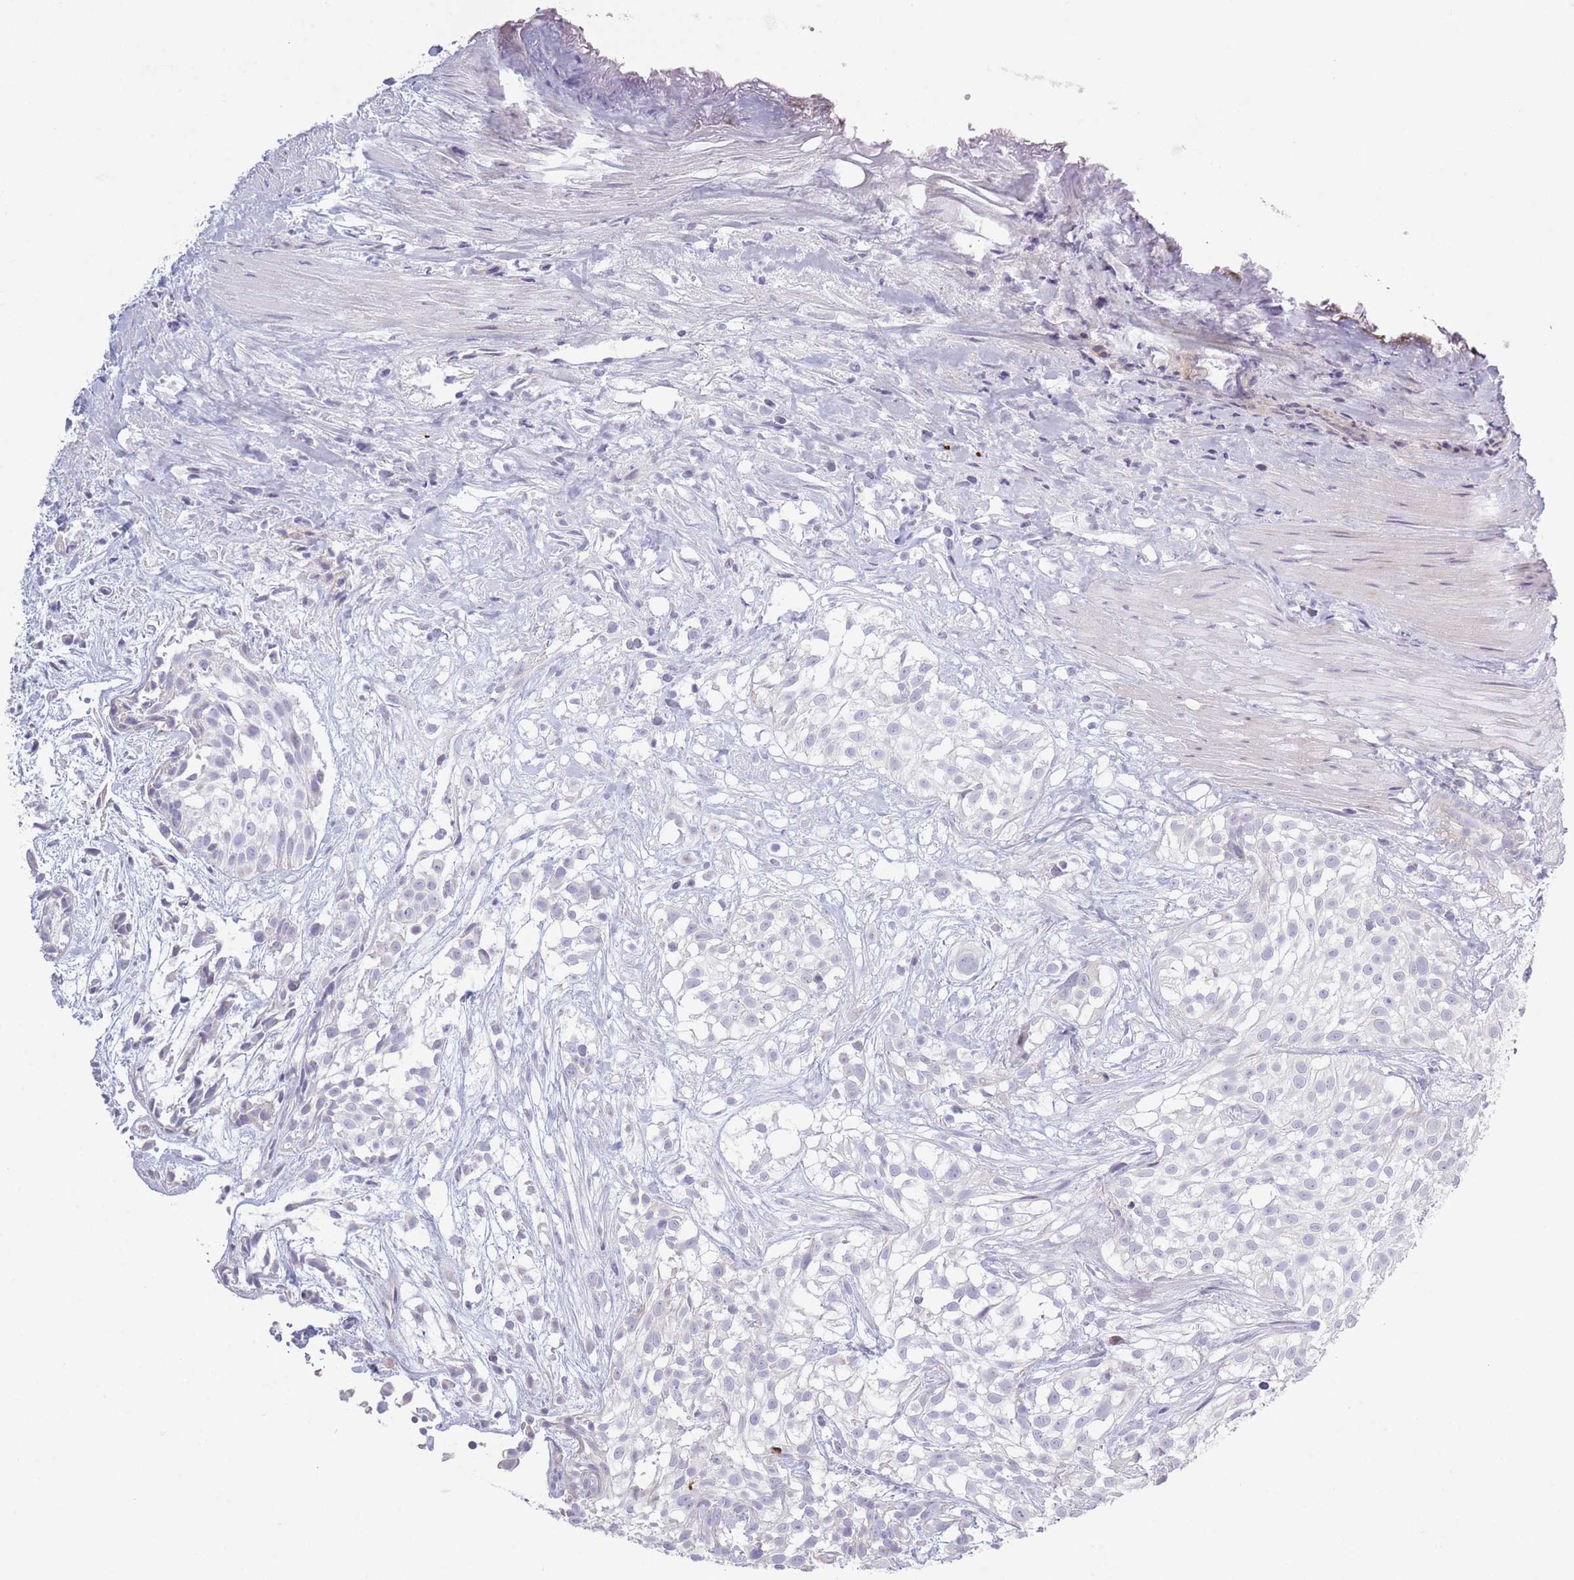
{"staining": {"intensity": "negative", "quantity": "none", "location": "none"}, "tissue": "urothelial cancer", "cell_type": "Tumor cells", "image_type": "cancer", "snomed": [{"axis": "morphology", "description": "Urothelial carcinoma, High grade"}, {"axis": "topography", "description": "Urinary bladder"}], "caption": "Image shows no significant protein expression in tumor cells of urothelial cancer.", "gene": "PLEKHG2", "patient": {"sex": "male", "age": 56}}